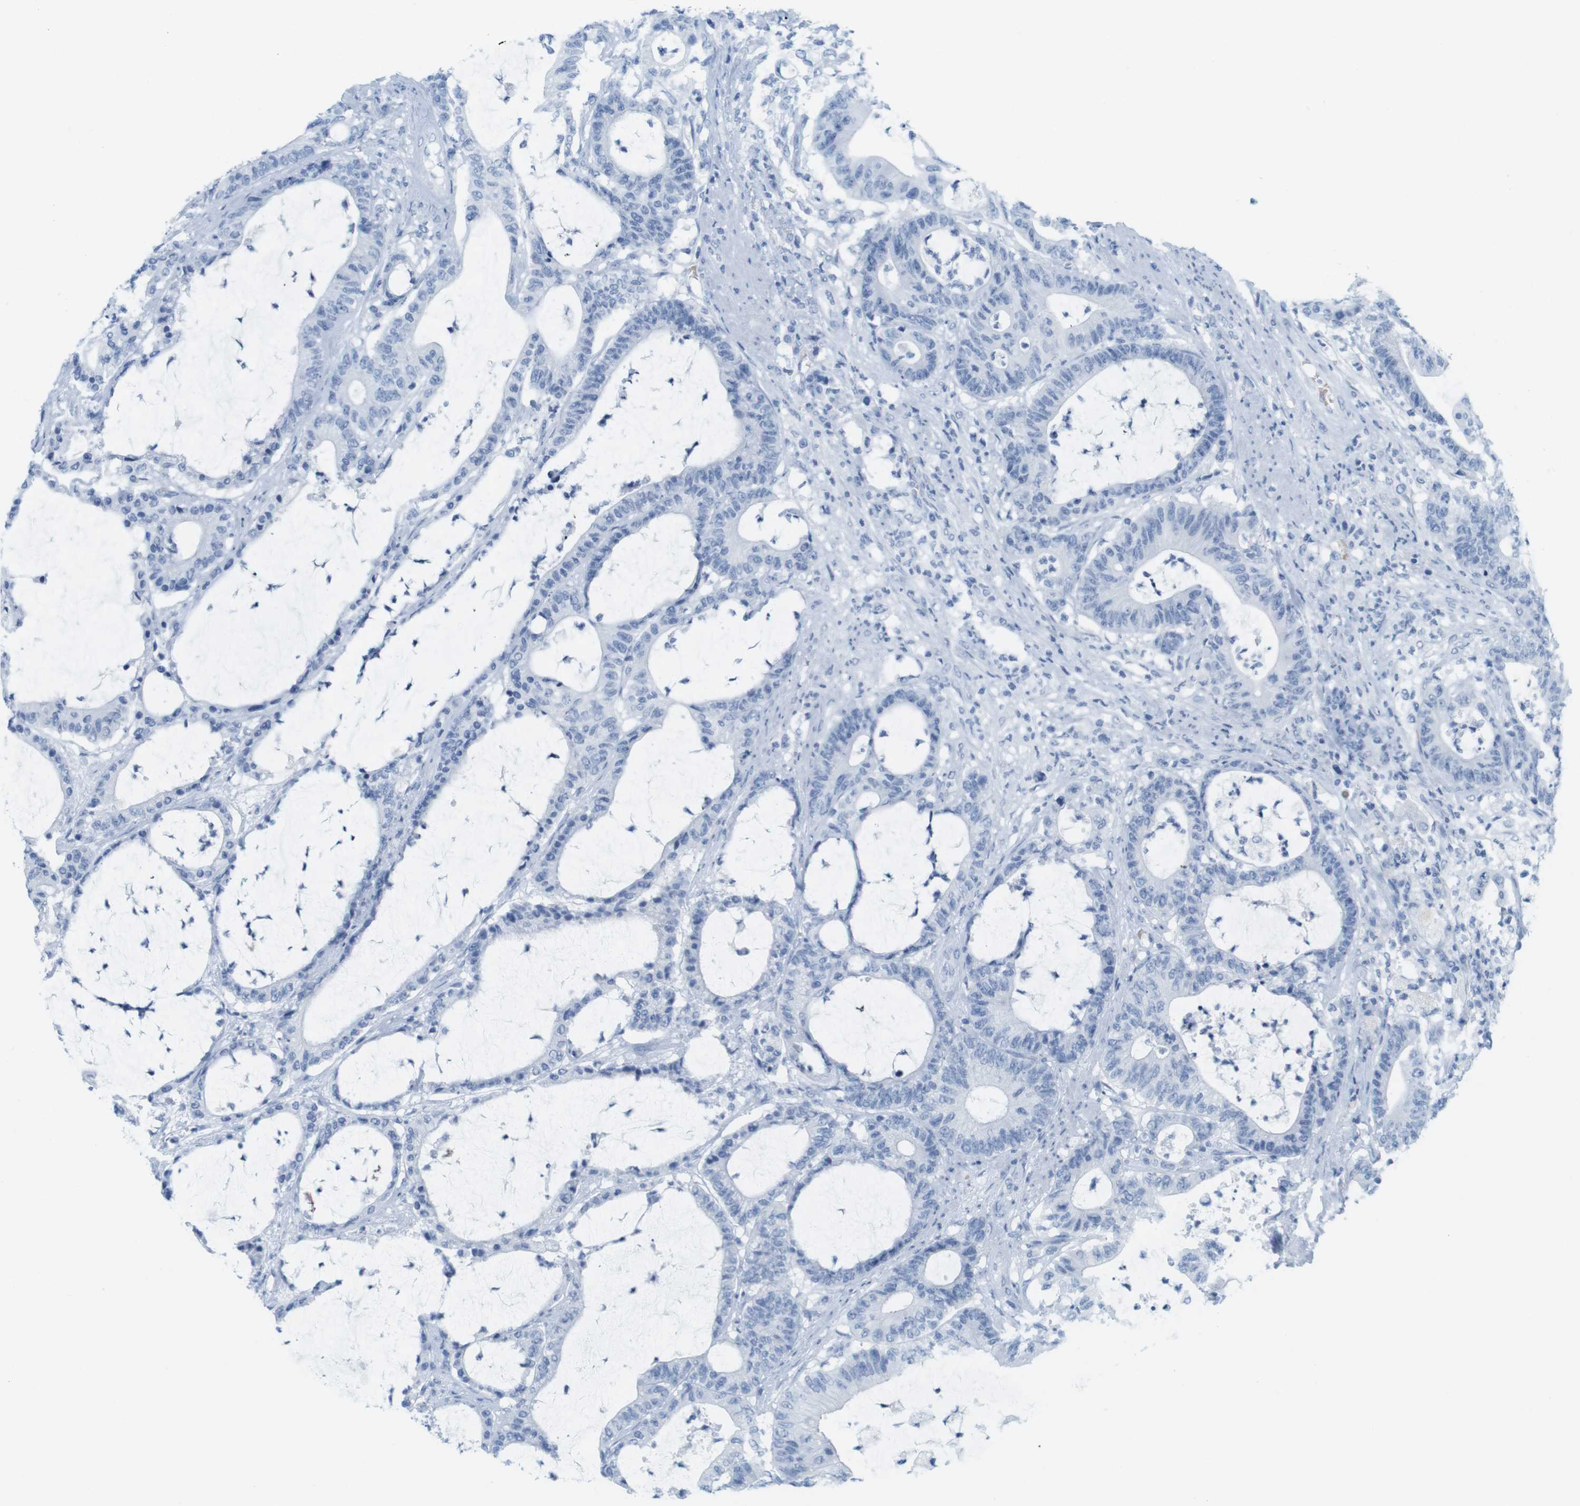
{"staining": {"intensity": "negative", "quantity": "none", "location": "none"}, "tissue": "colorectal cancer", "cell_type": "Tumor cells", "image_type": "cancer", "snomed": [{"axis": "morphology", "description": "Adenocarcinoma, NOS"}, {"axis": "topography", "description": "Colon"}], "caption": "Tumor cells show no significant protein staining in adenocarcinoma (colorectal).", "gene": "TNNT2", "patient": {"sex": "female", "age": 84}}